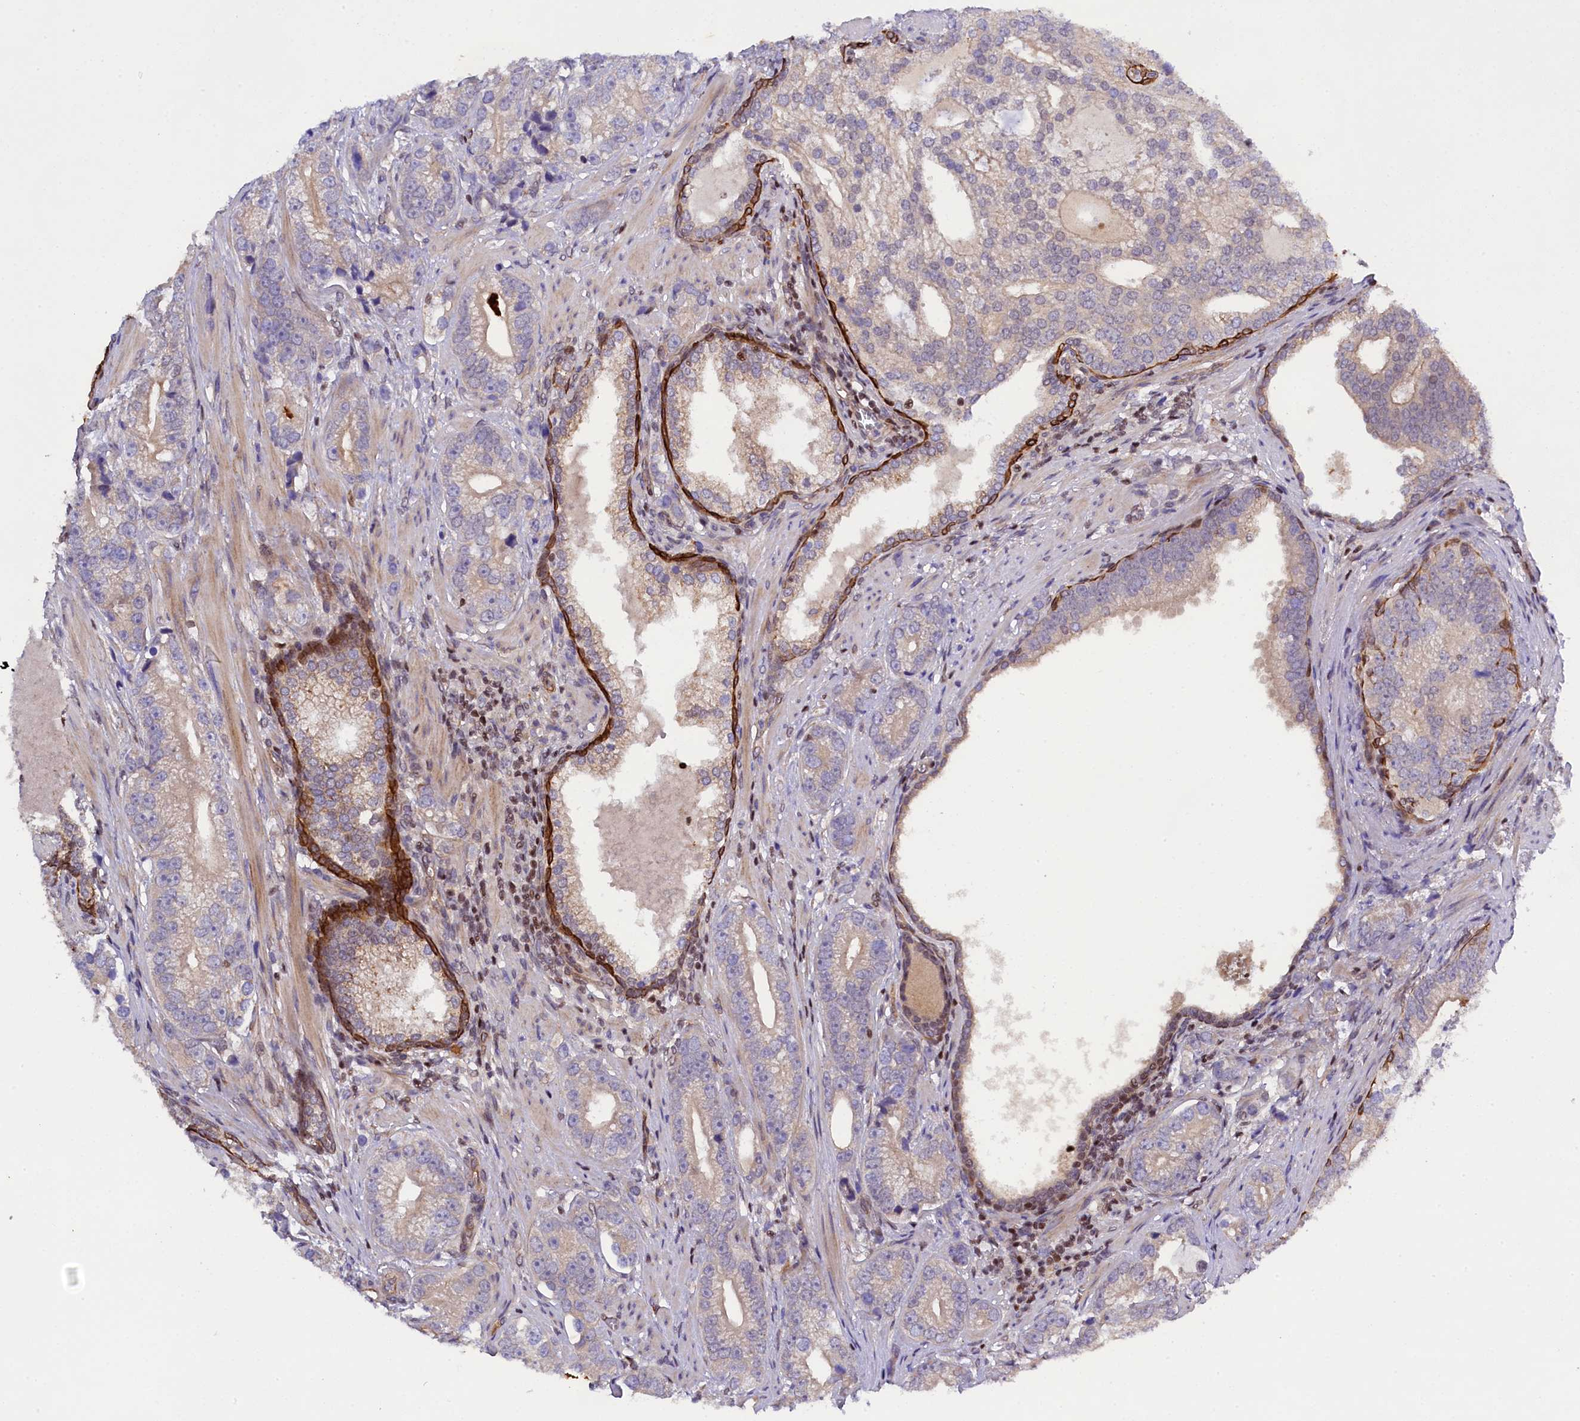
{"staining": {"intensity": "negative", "quantity": "none", "location": "none"}, "tissue": "prostate cancer", "cell_type": "Tumor cells", "image_type": "cancer", "snomed": [{"axis": "morphology", "description": "Adenocarcinoma, High grade"}, {"axis": "topography", "description": "Prostate"}], "caption": "An image of prostate cancer (adenocarcinoma (high-grade)) stained for a protein shows no brown staining in tumor cells.", "gene": "SP4", "patient": {"sex": "male", "age": 75}}